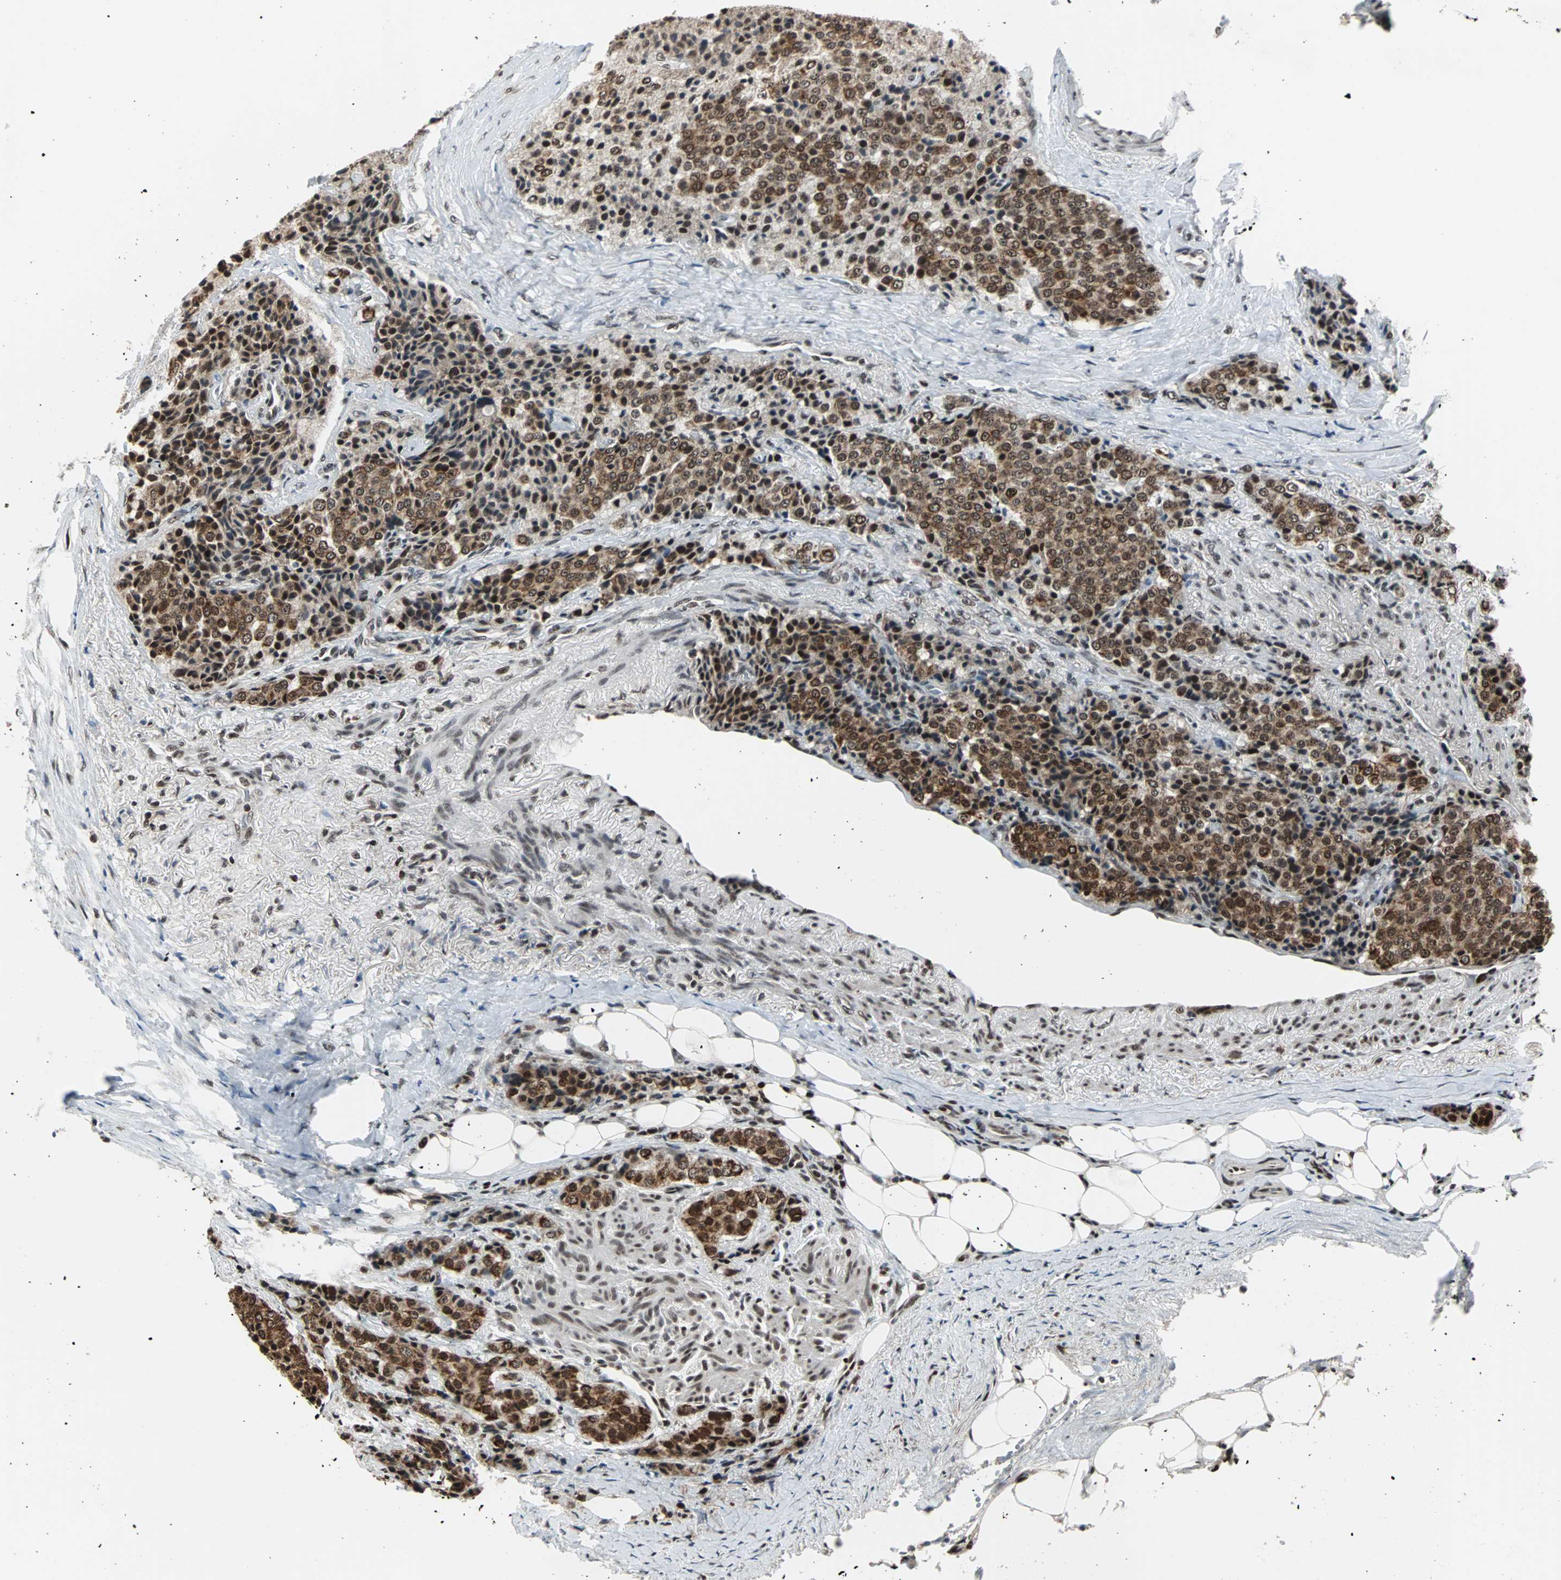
{"staining": {"intensity": "moderate", "quantity": ">75%", "location": "cytoplasmic/membranous,nuclear"}, "tissue": "carcinoid", "cell_type": "Tumor cells", "image_type": "cancer", "snomed": [{"axis": "morphology", "description": "Carcinoid, malignant, NOS"}, {"axis": "topography", "description": "Colon"}], "caption": "This is an image of immunohistochemistry staining of carcinoid, which shows moderate positivity in the cytoplasmic/membranous and nuclear of tumor cells.", "gene": "TERF2IP", "patient": {"sex": "female", "age": 61}}